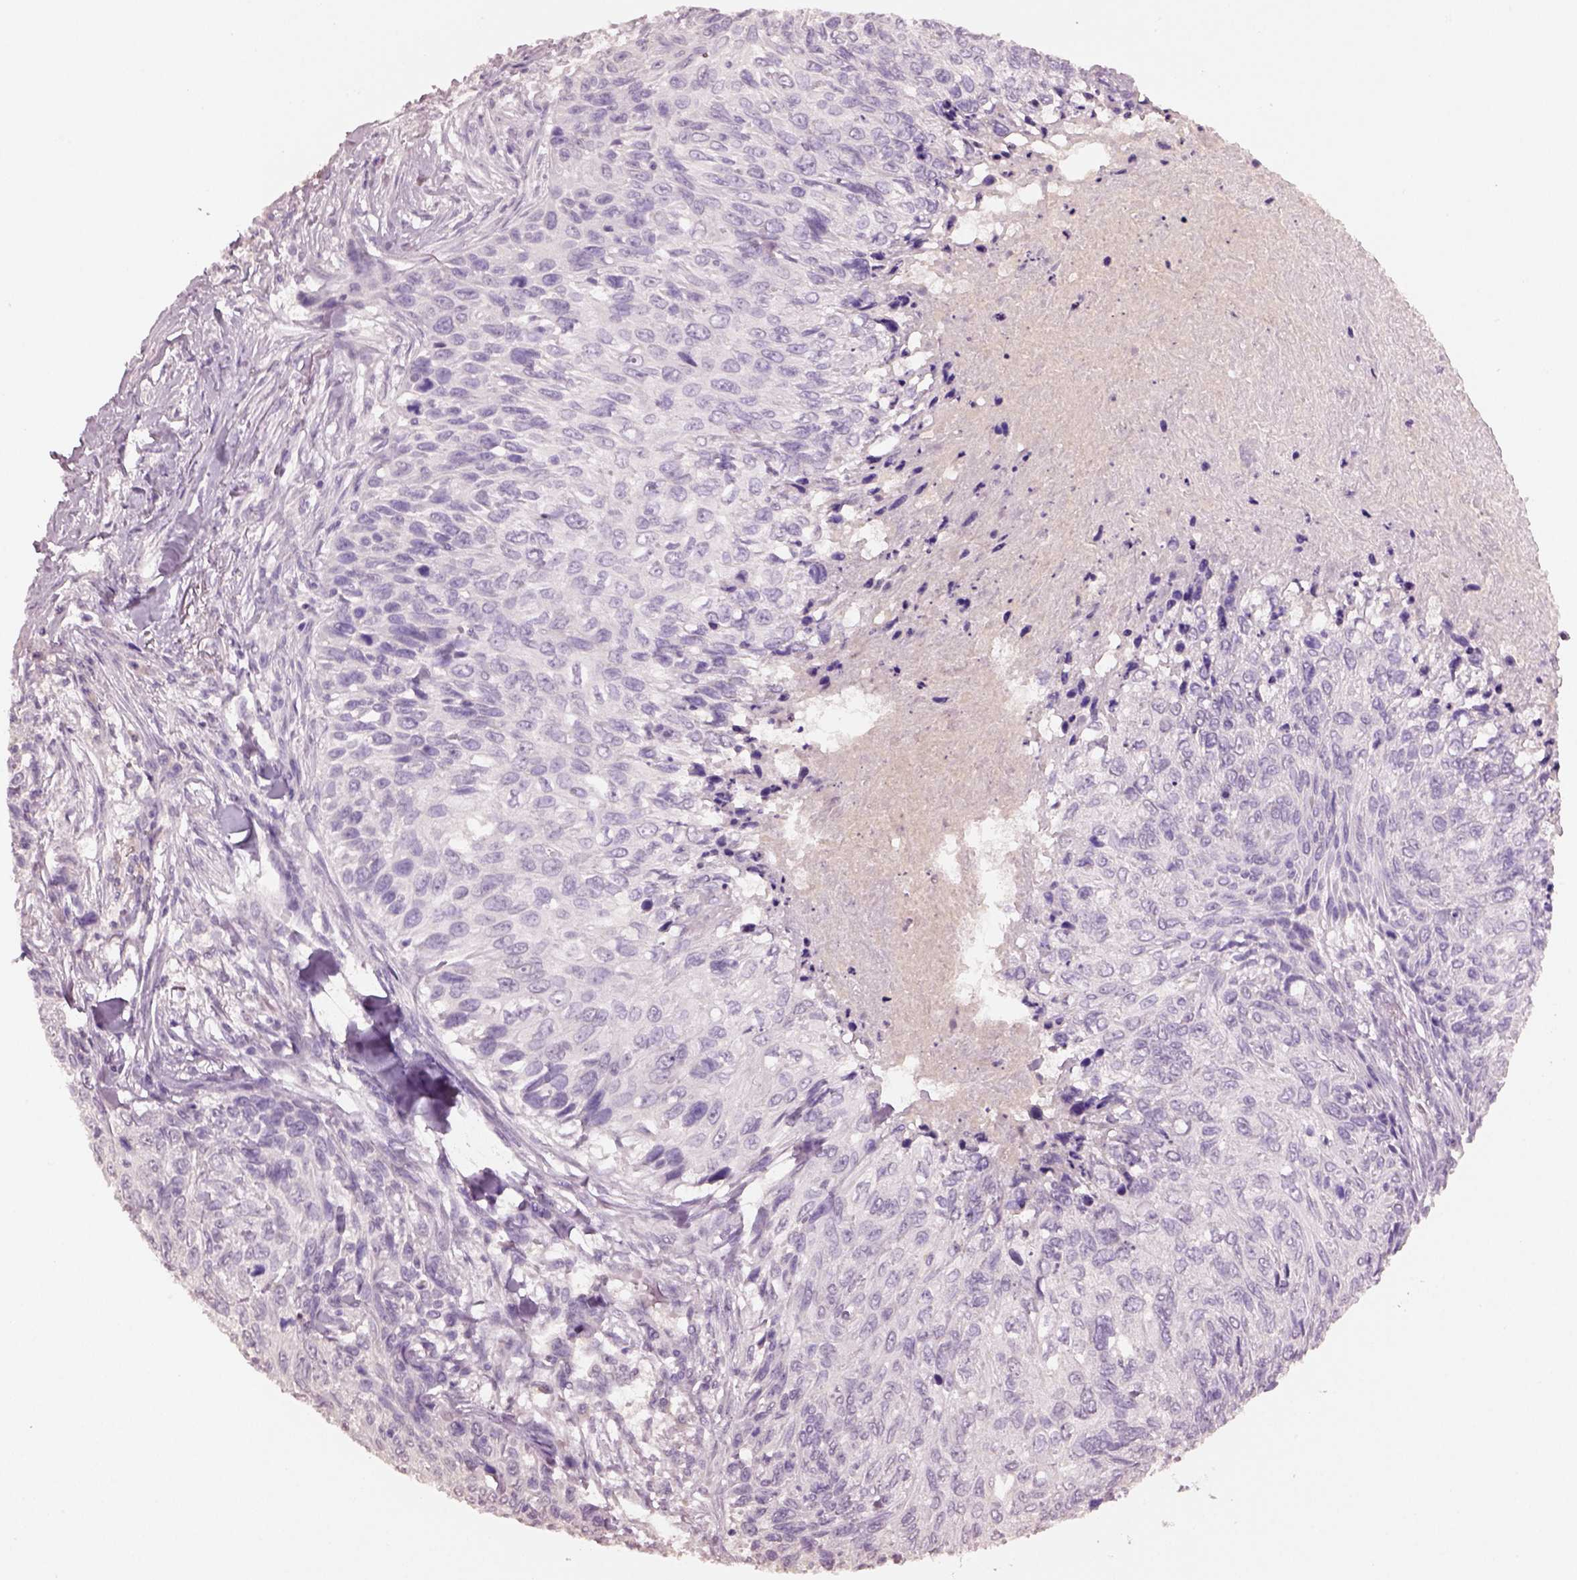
{"staining": {"intensity": "negative", "quantity": "none", "location": "none"}, "tissue": "skin cancer", "cell_type": "Tumor cells", "image_type": "cancer", "snomed": [{"axis": "morphology", "description": "Squamous cell carcinoma, NOS"}, {"axis": "topography", "description": "Skin"}], "caption": "Immunohistochemical staining of skin cancer demonstrates no significant expression in tumor cells.", "gene": "KCNIP3", "patient": {"sex": "male", "age": 92}}